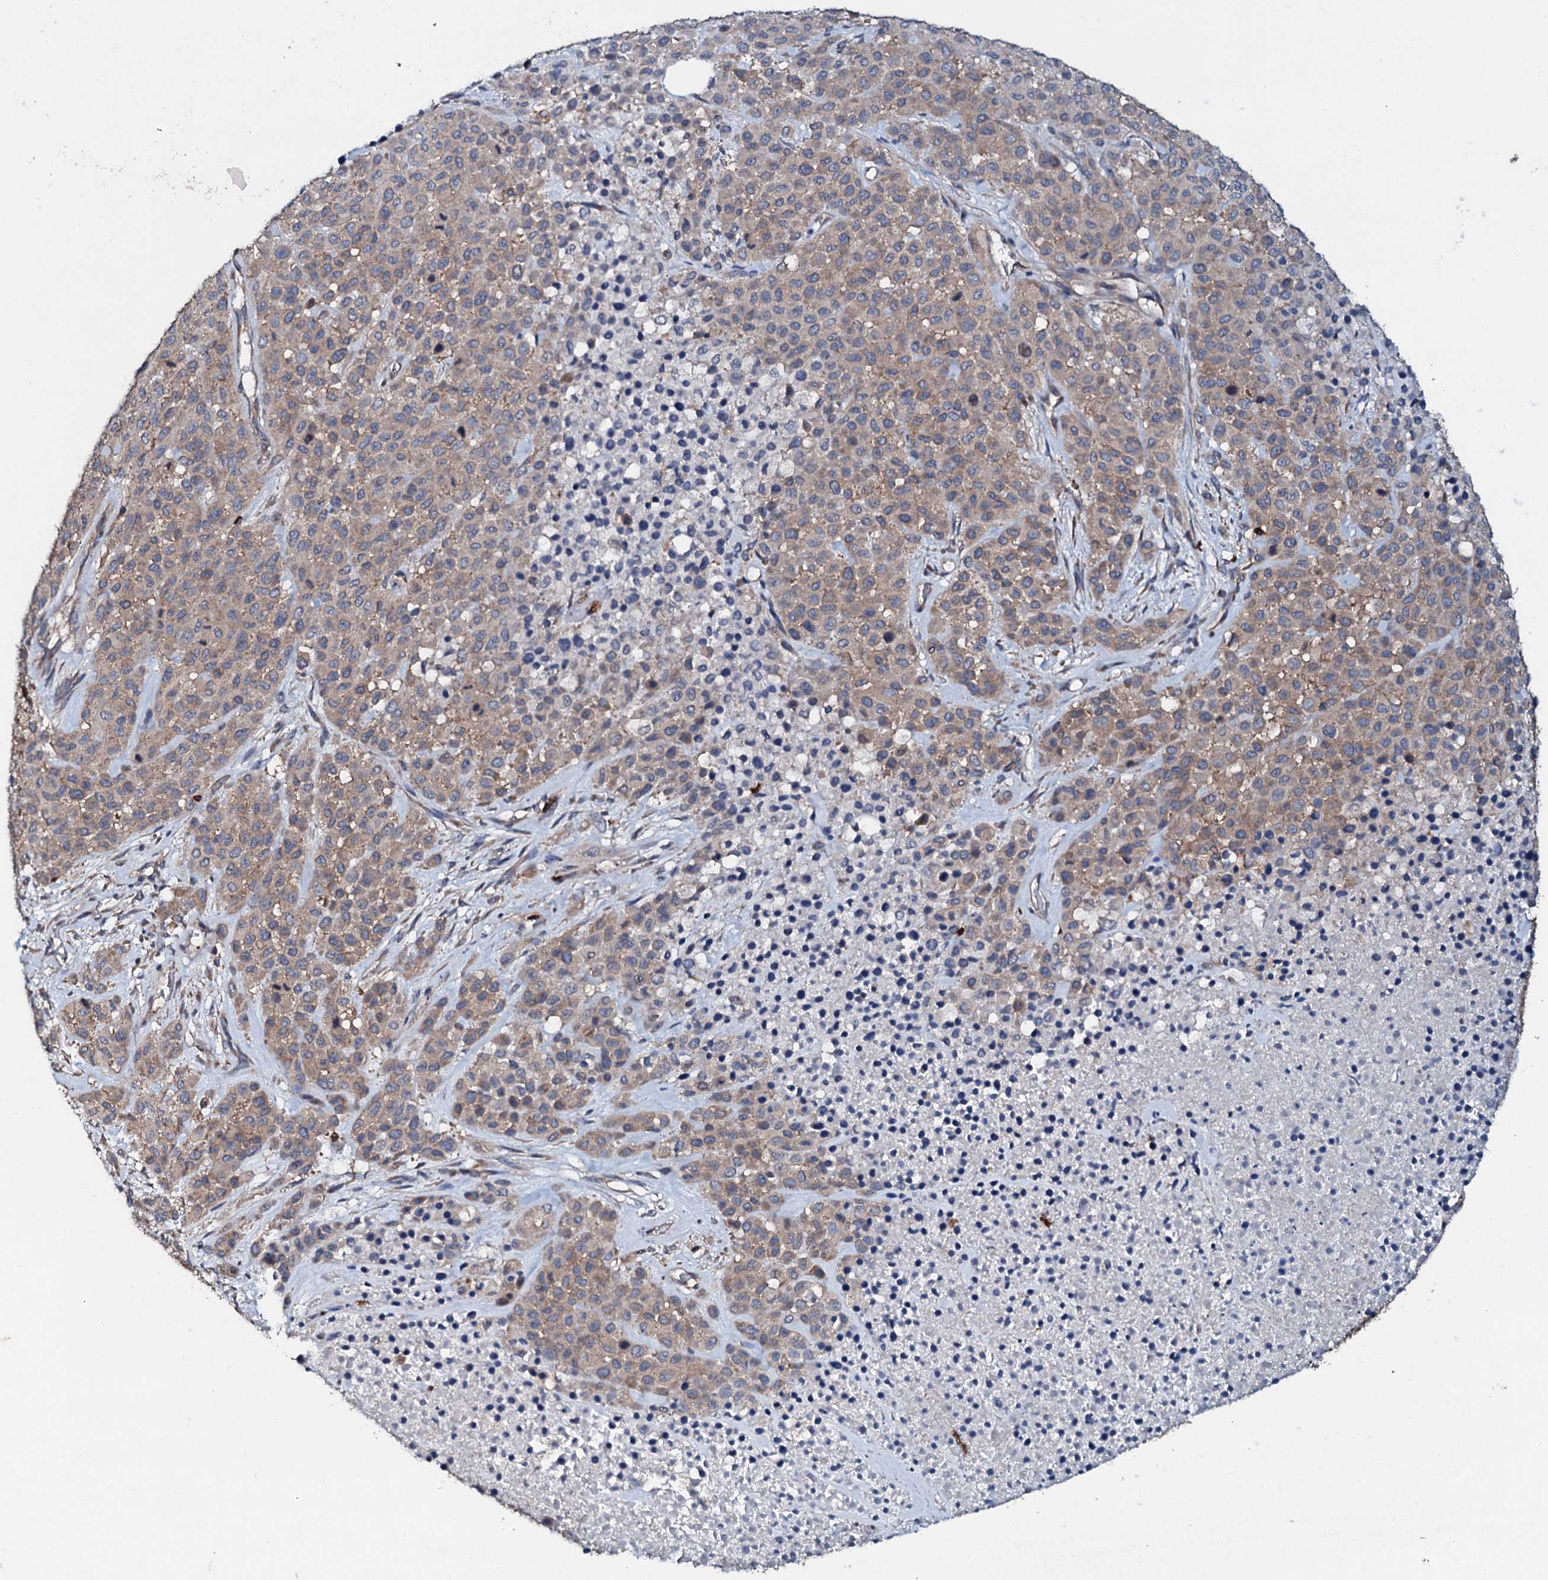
{"staining": {"intensity": "moderate", "quantity": ">75%", "location": "cytoplasmic/membranous"}, "tissue": "melanoma", "cell_type": "Tumor cells", "image_type": "cancer", "snomed": [{"axis": "morphology", "description": "Malignant melanoma, Metastatic site"}, {"axis": "topography", "description": "Skin"}], "caption": "Human melanoma stained with a protein marker reveals moderate staining in tumor cells.", "gene": "GRK2", "patient": {"sex": "female", "age": 81}}